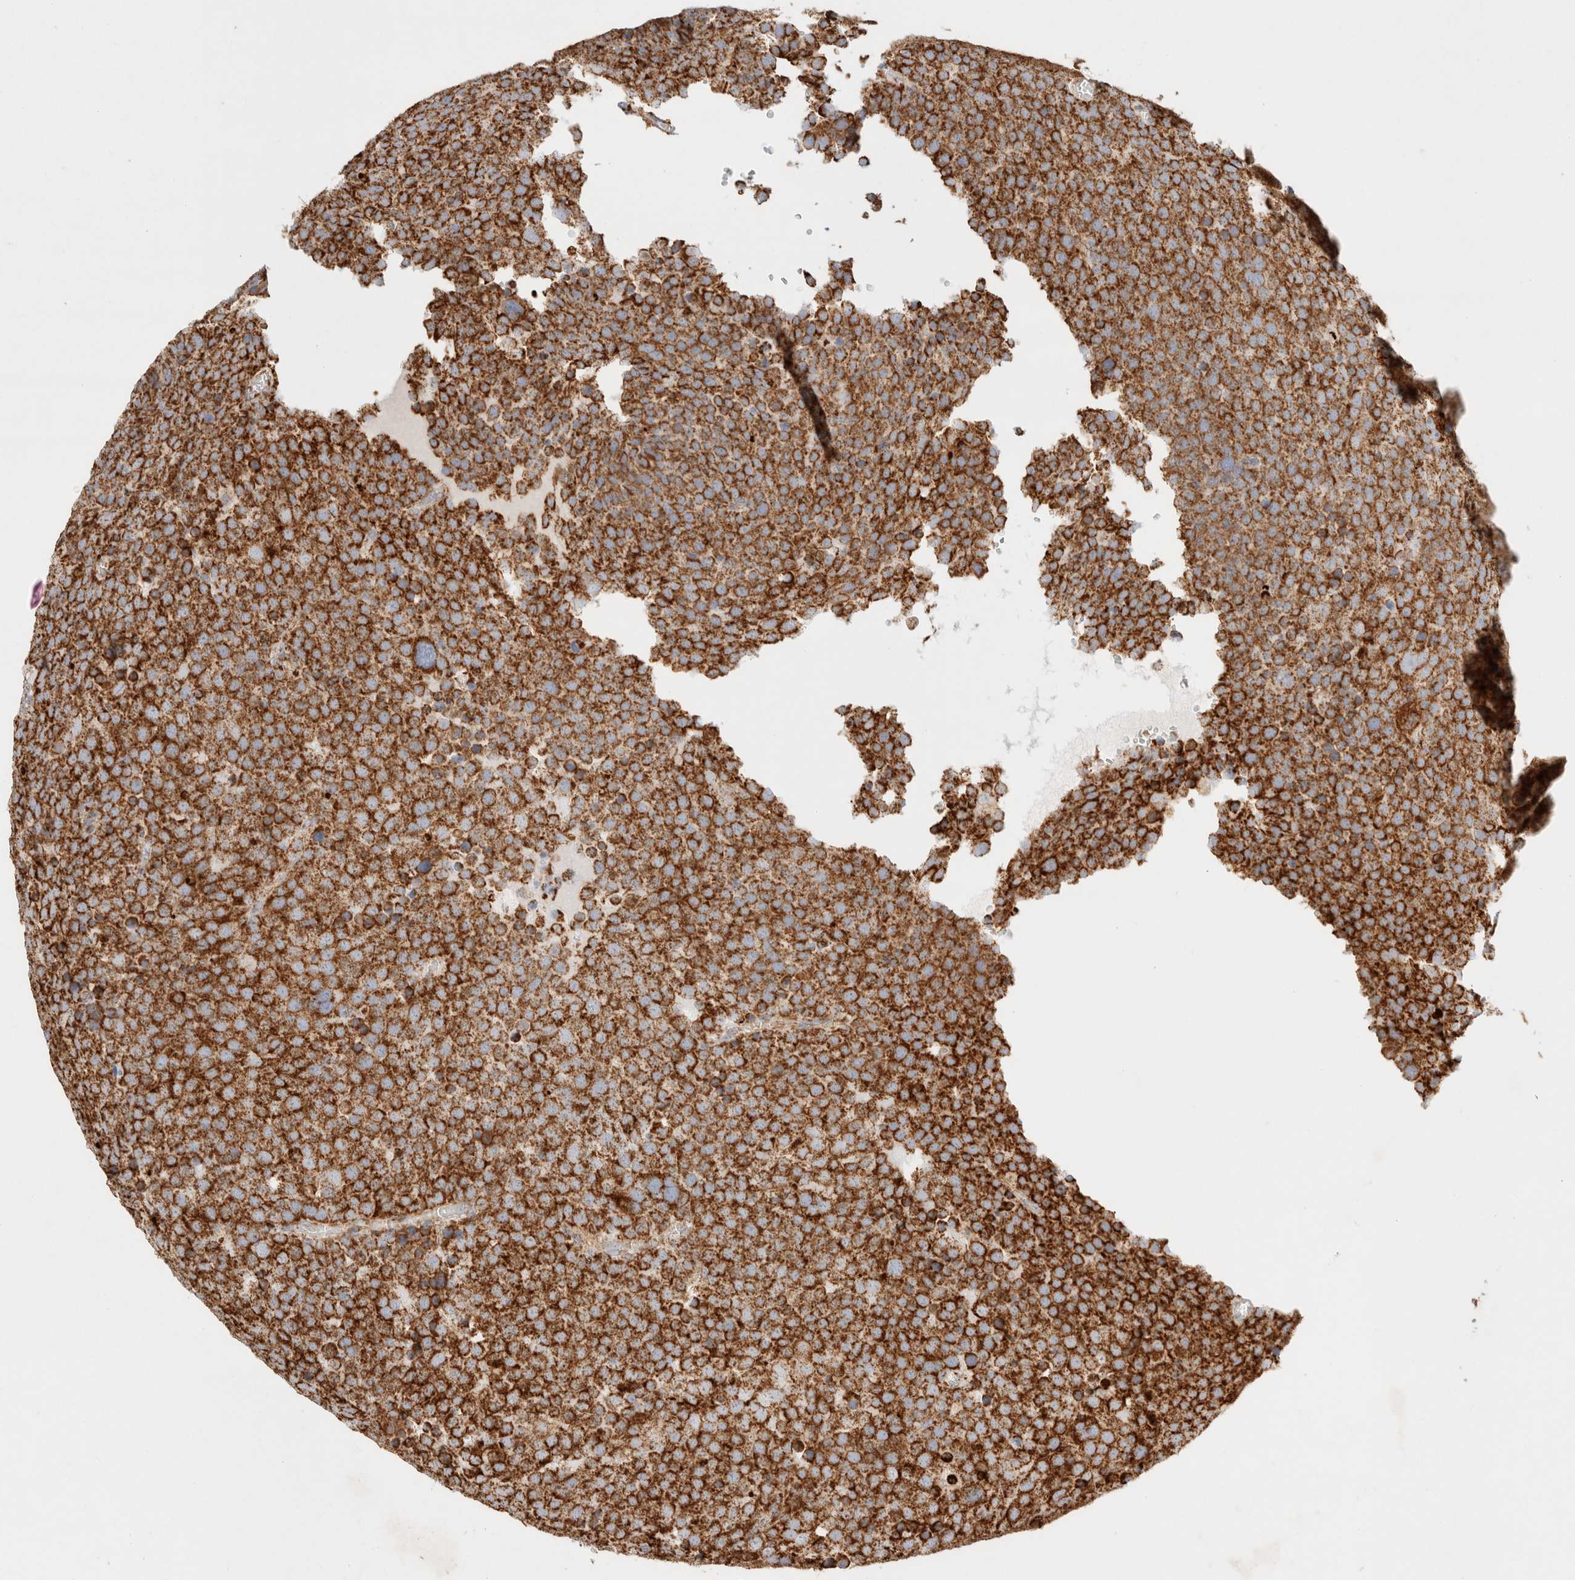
{"staining": {"intensity": "strong", "quantity": ">75%", "location": "cytoplasmic/membranous"}, "tissue": "testis cancer", "cell_type": "Tumor cells", "image_type": "cancer", "snomed": [{"axis": "morphology", "description": "Seminoma, NOS"}, {"axis": "topography", "description": "Testis"}], "caption": "Immunohistochemical staining of human seminoma (testis) shows strong cytoplasmic/membranous protein staining in about >75% of tumor cells.", "gene": "PHB2", "patient": {"sex": "male", "age": 71}}